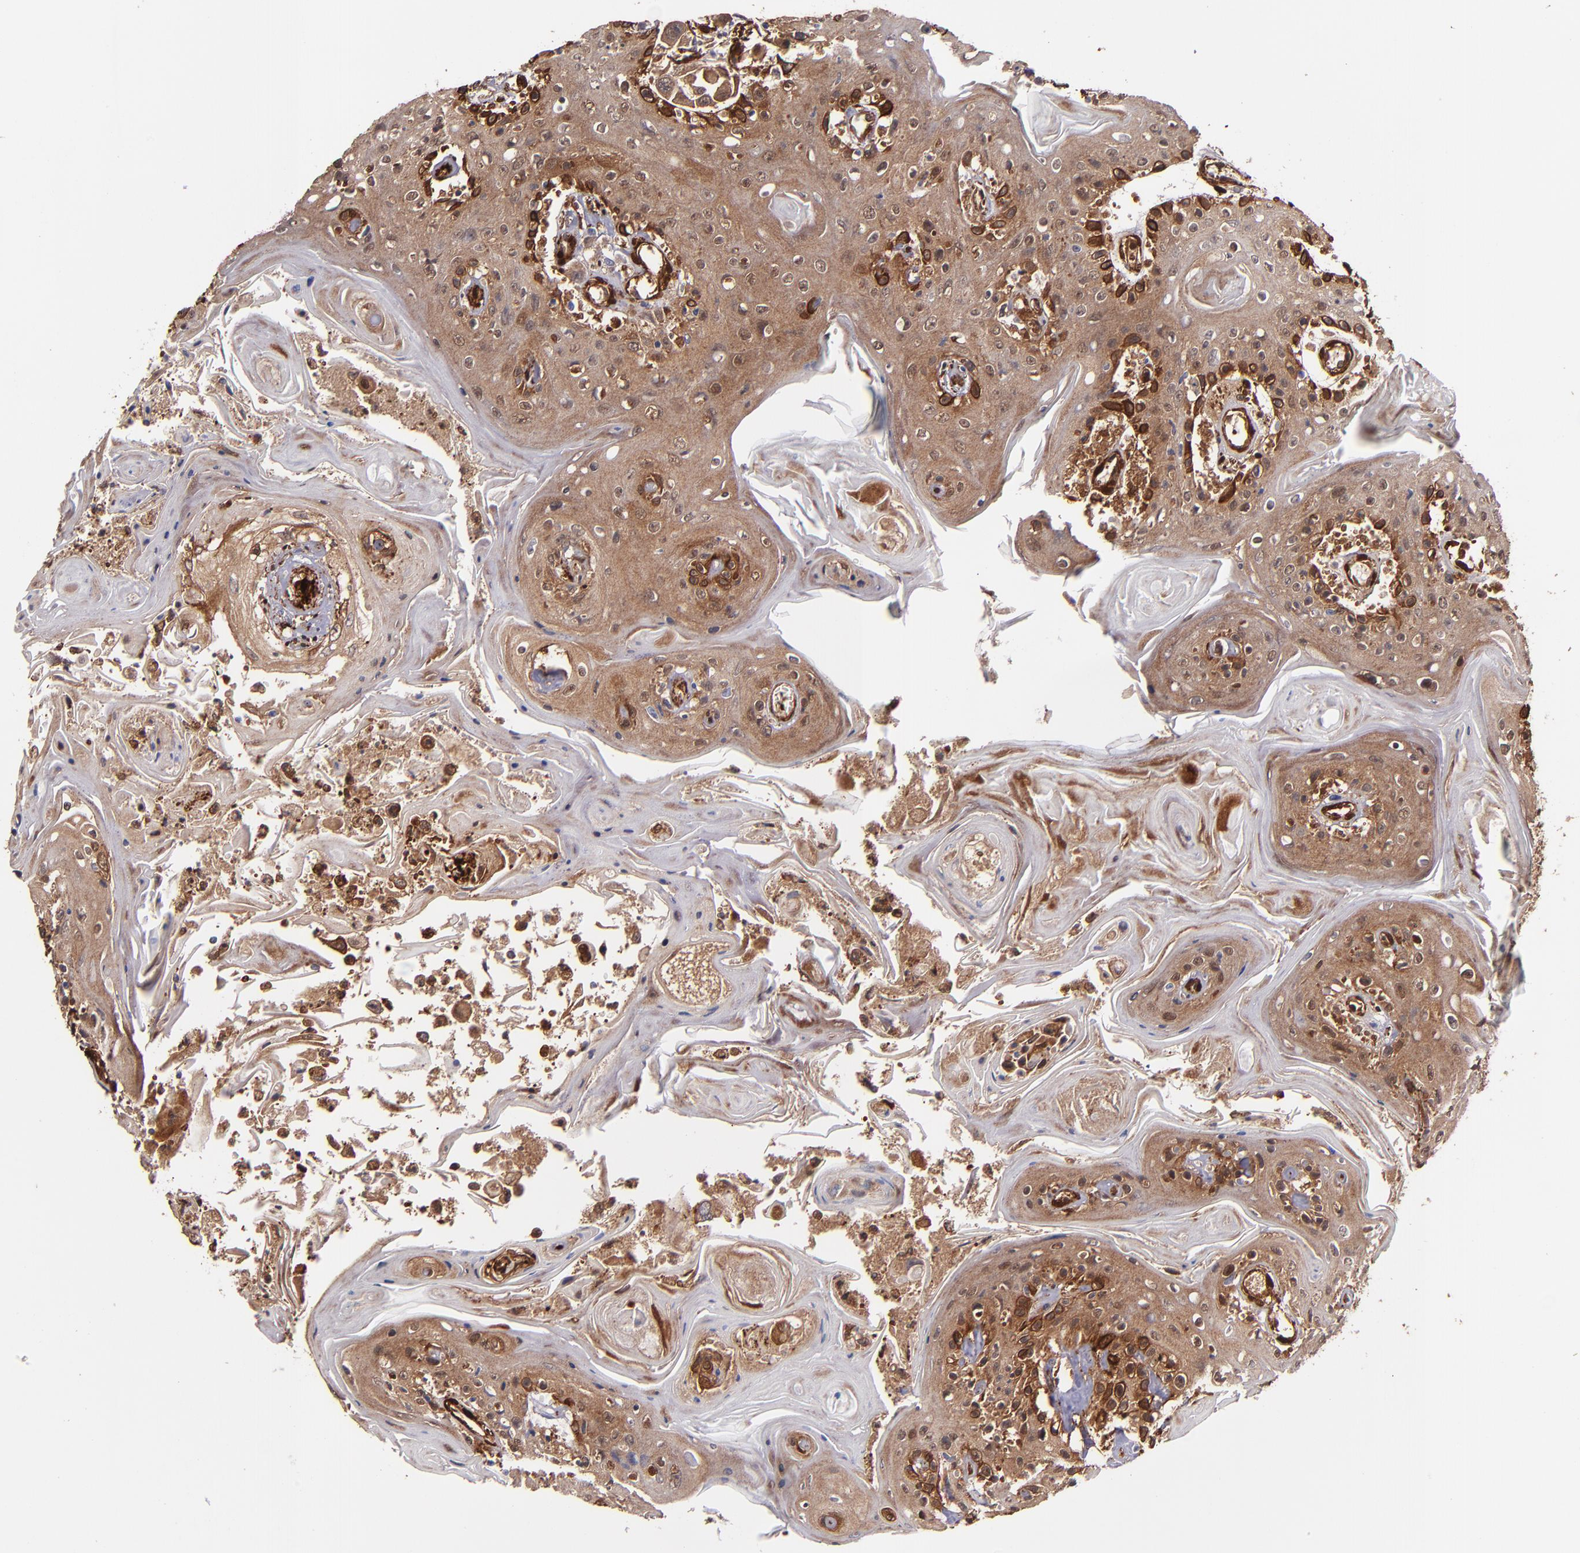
{"staining": {"intensity": "moderate", "quantity": "25%-75%", "location": "cytoplasmic/membranous"}, "tissue": "head and neck cancer", "cell_type": "Tumor cells", "image_type": "cancer", "snomed": [{"axis": "morphology", "description": "Squamous cell carcinoma, NOS"}, {"axis": "topography", "description": "Oral tissue"}, {"axis": "topography", "description": "Head-Neck"}], "caption": "Head and neck squamous cell carcinoma tissue shows moderate cytoplasmic/membranous staining in about 25%-75% of tumor cells, visualized by immunohistochemistry.", "gene": "VCL", "patient": {"sex": "female", "age": 76}}